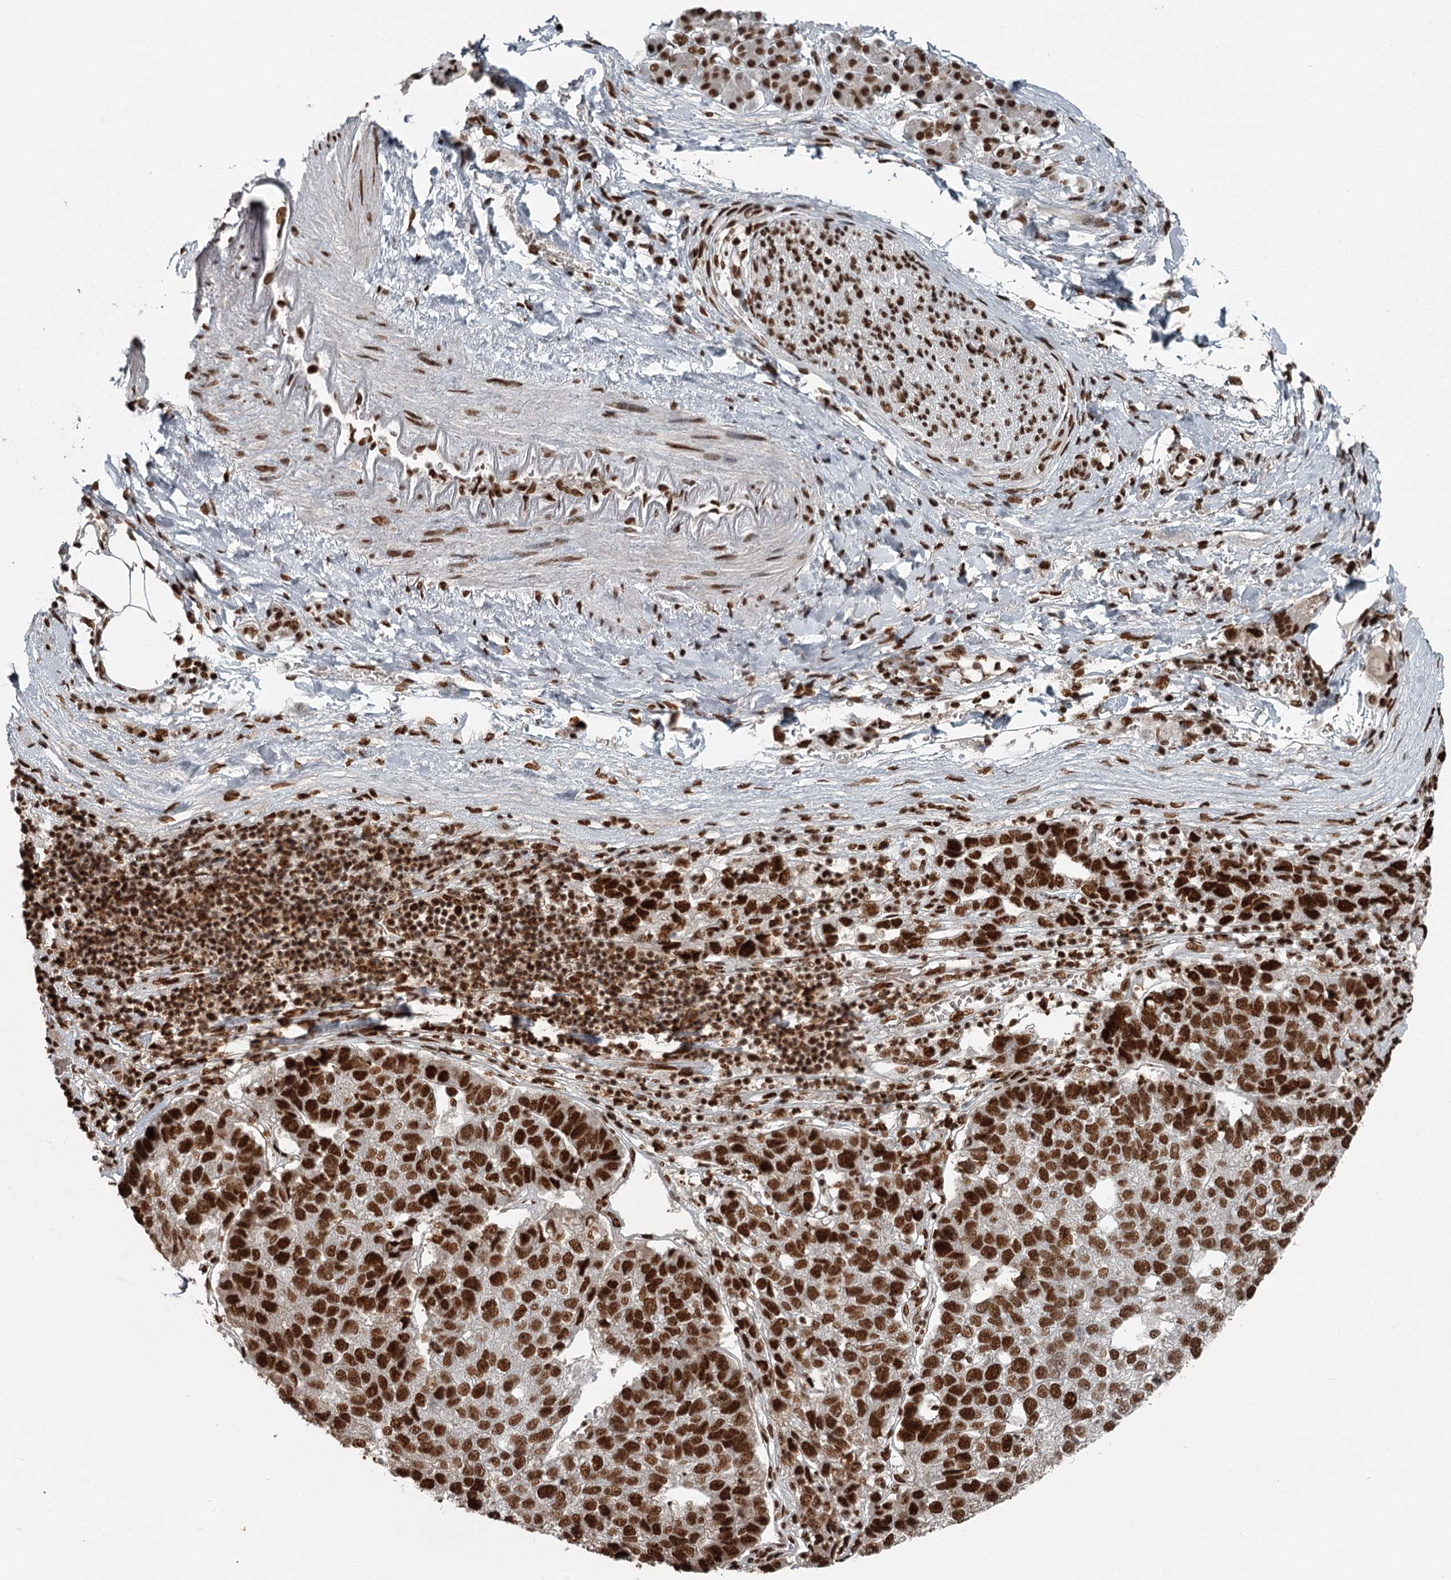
{"staining": {"intensity": "strong", "quantity": ">75%", "location": "nuclear"}, "tissue": "pancreatic cancer", "cell_type": "Tumor cells", "image_type": "cancer", "snomed": [{"axis": "morphology", "description": "Adenocarcinoma, NOS"}, {"axis": "topography", "description": "Pancreas"}], "caption": "Strong nuclear staining is appreciated in approximately >75% of tumor cells in pancreatic cancer.", "gene": "RBBP7", "patient": {"sex": "female", "age": 61}}